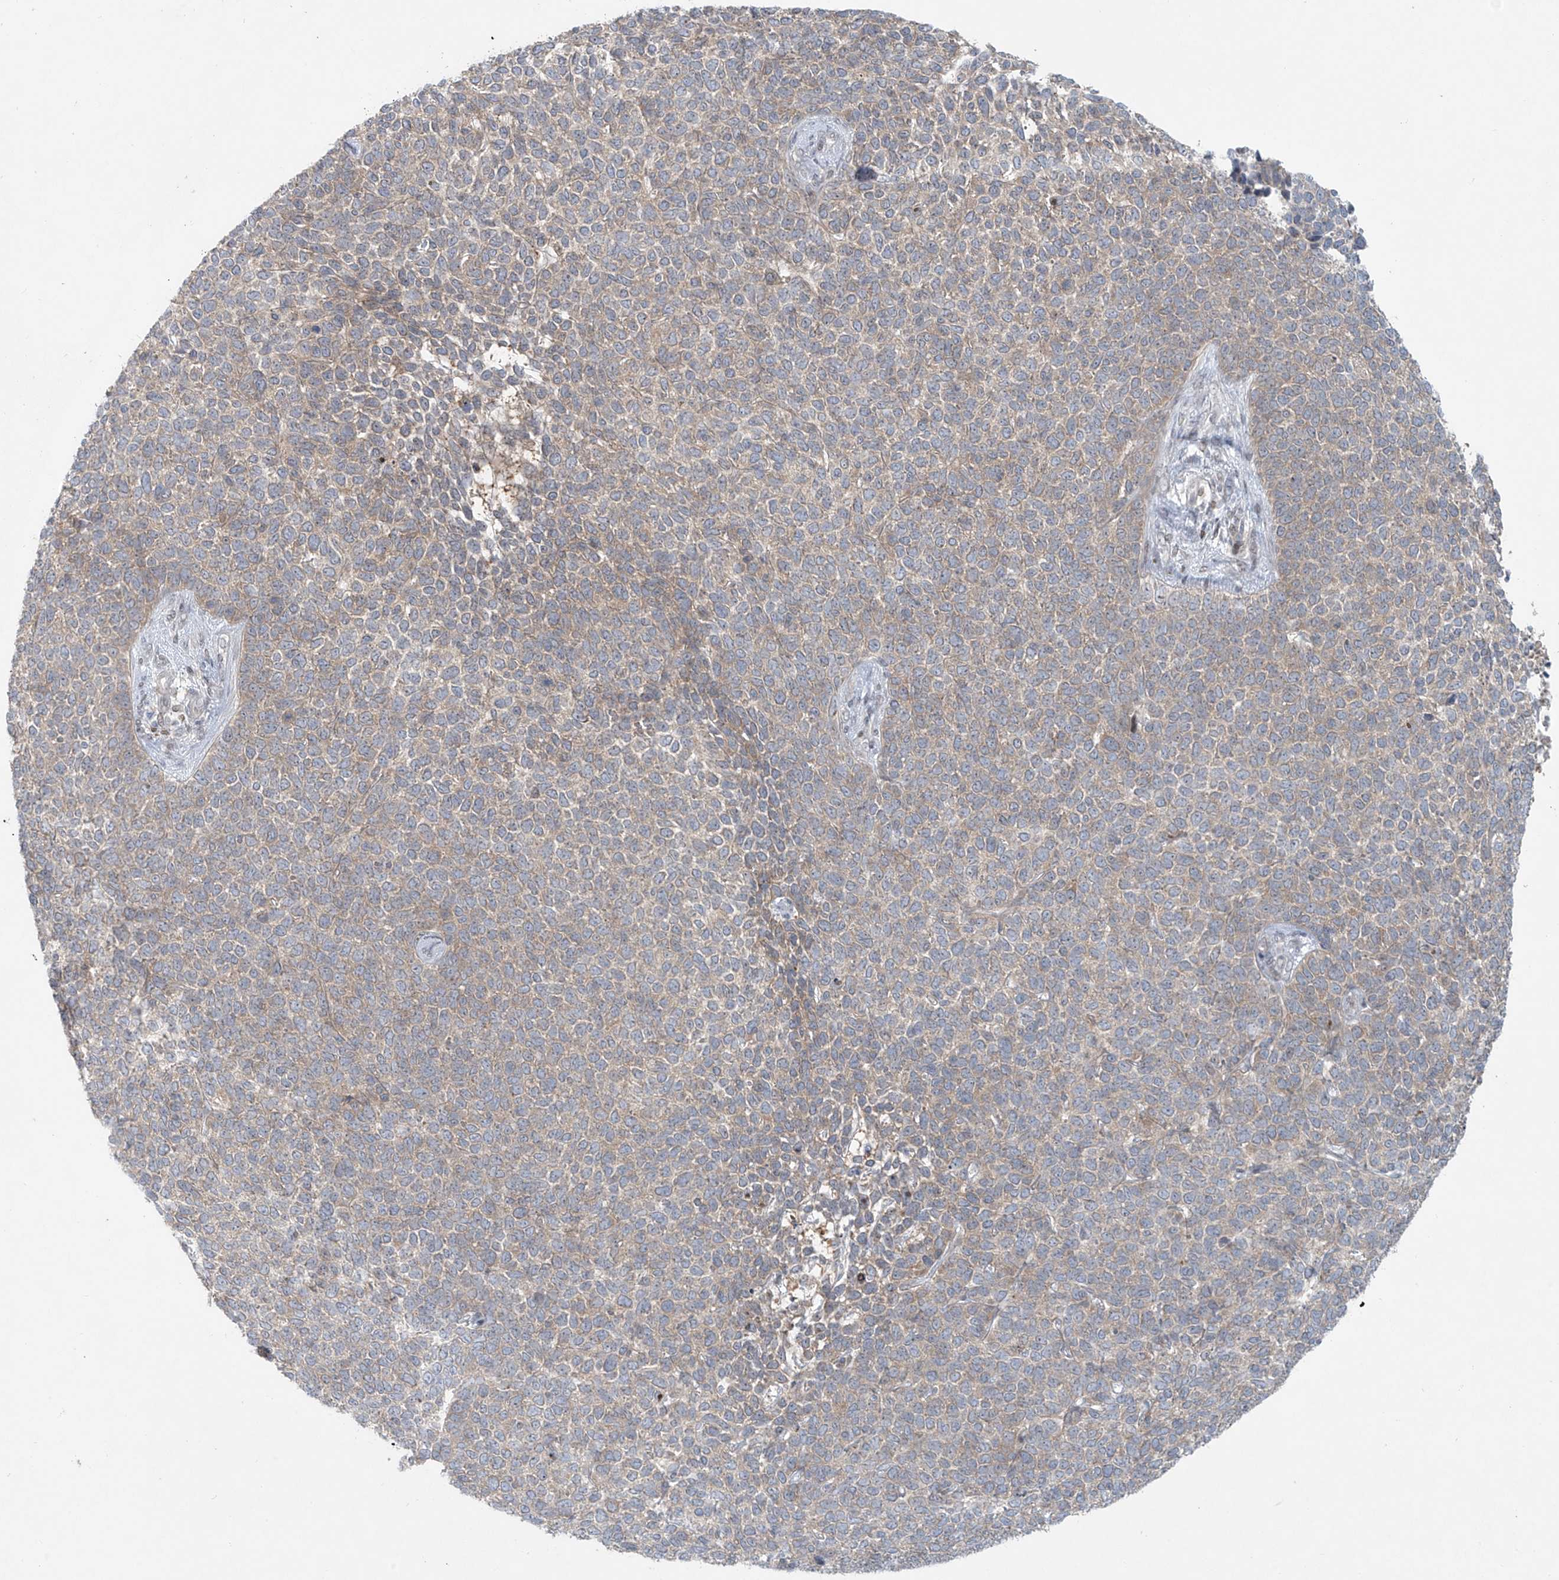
{"staining": {"intensity": "weak", "quantity": ">75%", "location": "cytoplasmic/membranous"}, "tissue": "skin cancer", "cell_type": "Tumor cells", "image_type": "cancer", "snomed": [{"axis": "morphology", "description": "Basal cell carcinoma"}, {"axis": "topography", "description": "Skin"}], "caption": "Weak cytoplasmic/membranous positivity for a protein is appreciated in about >75% of tumor cells of skin cancer (basal cell carcinoma) using immunohistochemistry (IHC).", "gene": "PPAT", "patient": {"sex": "female", "age": 84}}